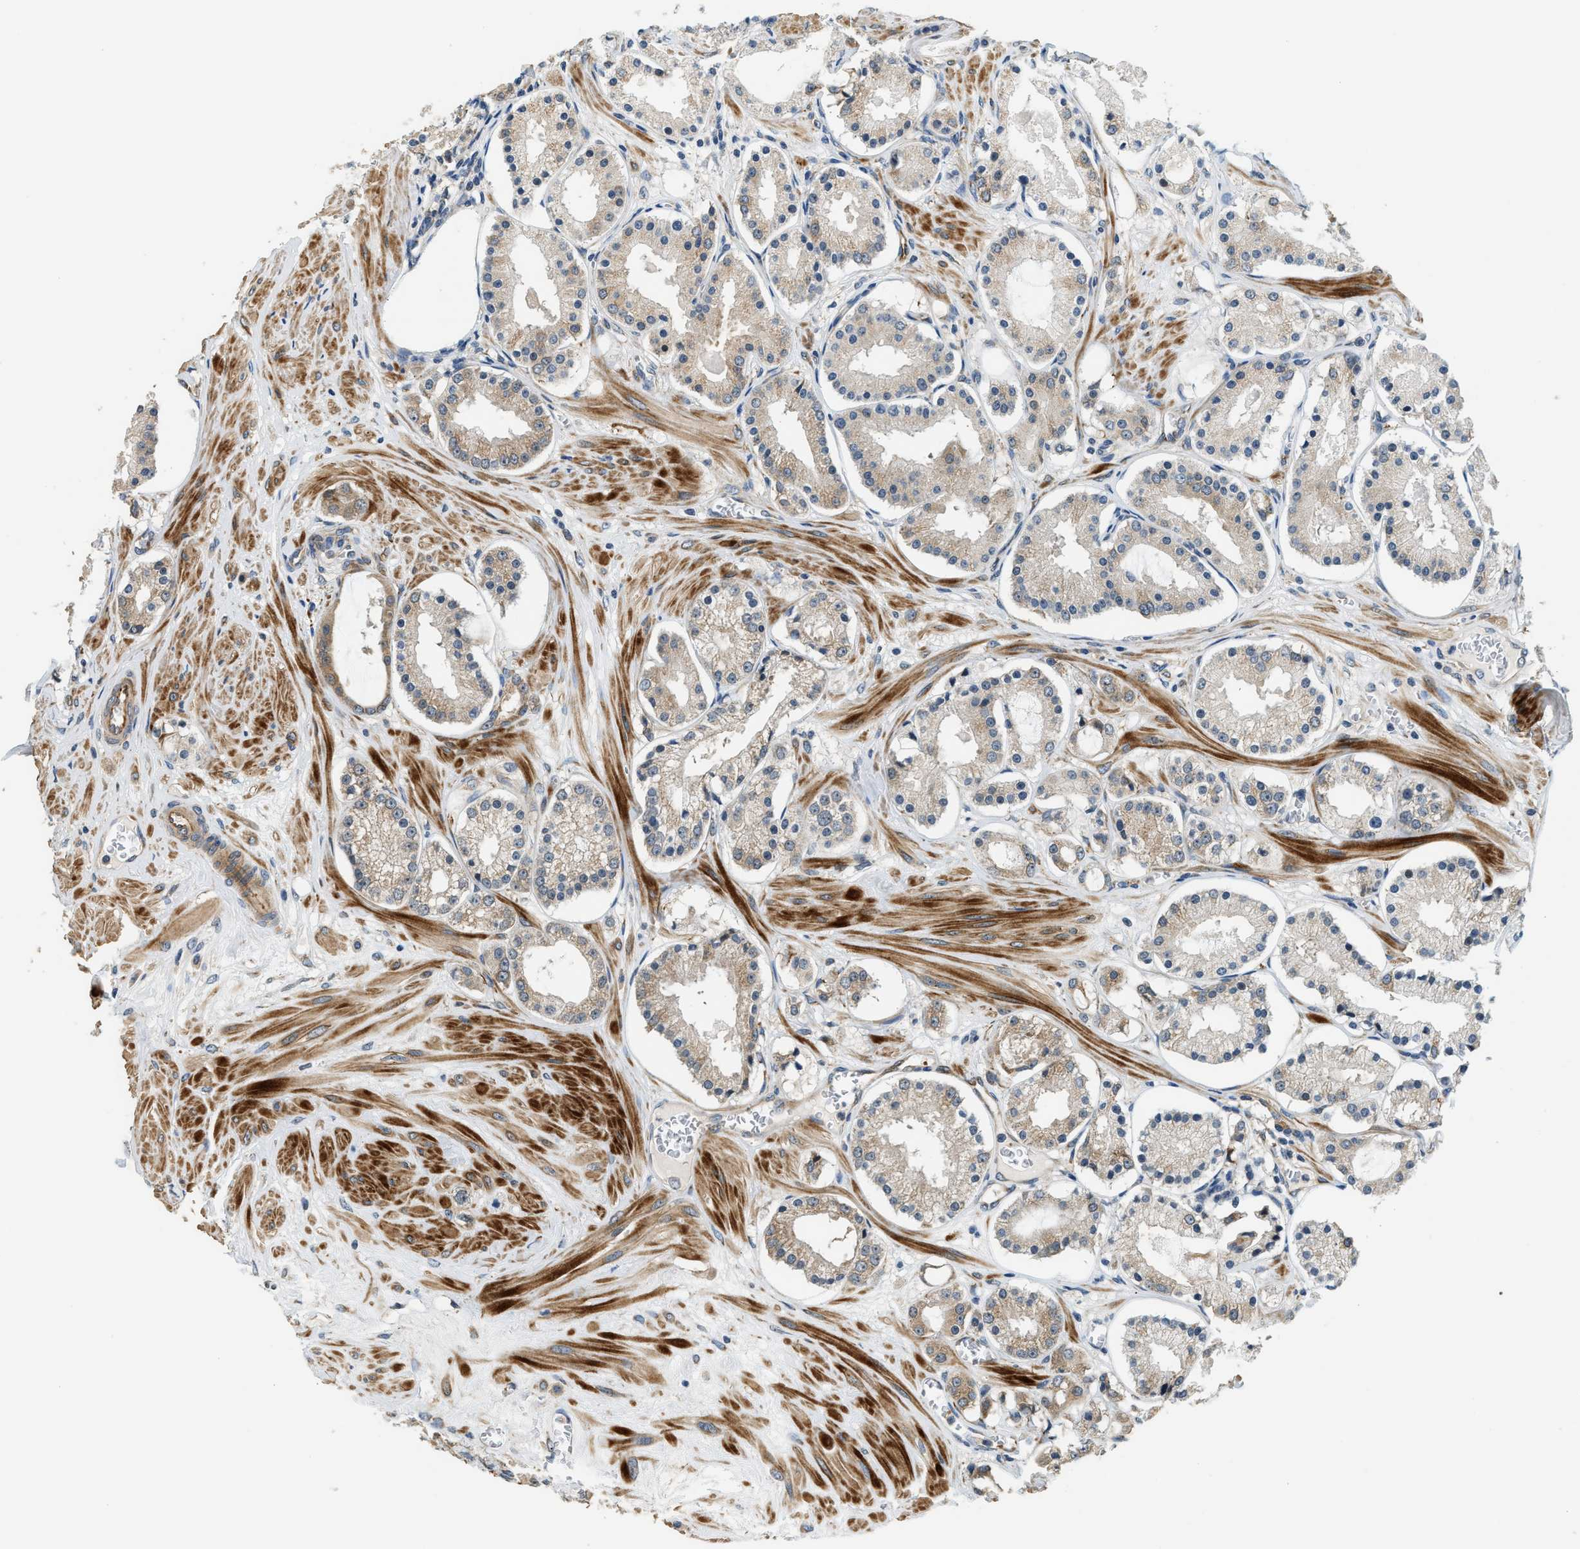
{"staining": {"intensity": "moderate", "quantity": "<25%", "location": "cytoplasmic/membranous"}, "tissue": "prostate cancer", "cell_type": "Tumor cells", "image_type": "cancer", "snomed": [{"axis": "morphology", "description": "Adenocarcinoma, High grade"}, {"axis": "topography", "description": "Prostate"}], "caption": "Immunohistochemical staining of human high-grade adenocarcinoma (prostate) demonstrates low levels of moderate cytoplasmic/membranous protein positivity in approximately <25% of tumor cells.", "gene": "ALOX12", "patient": {"sex": "male", "age": 66}}